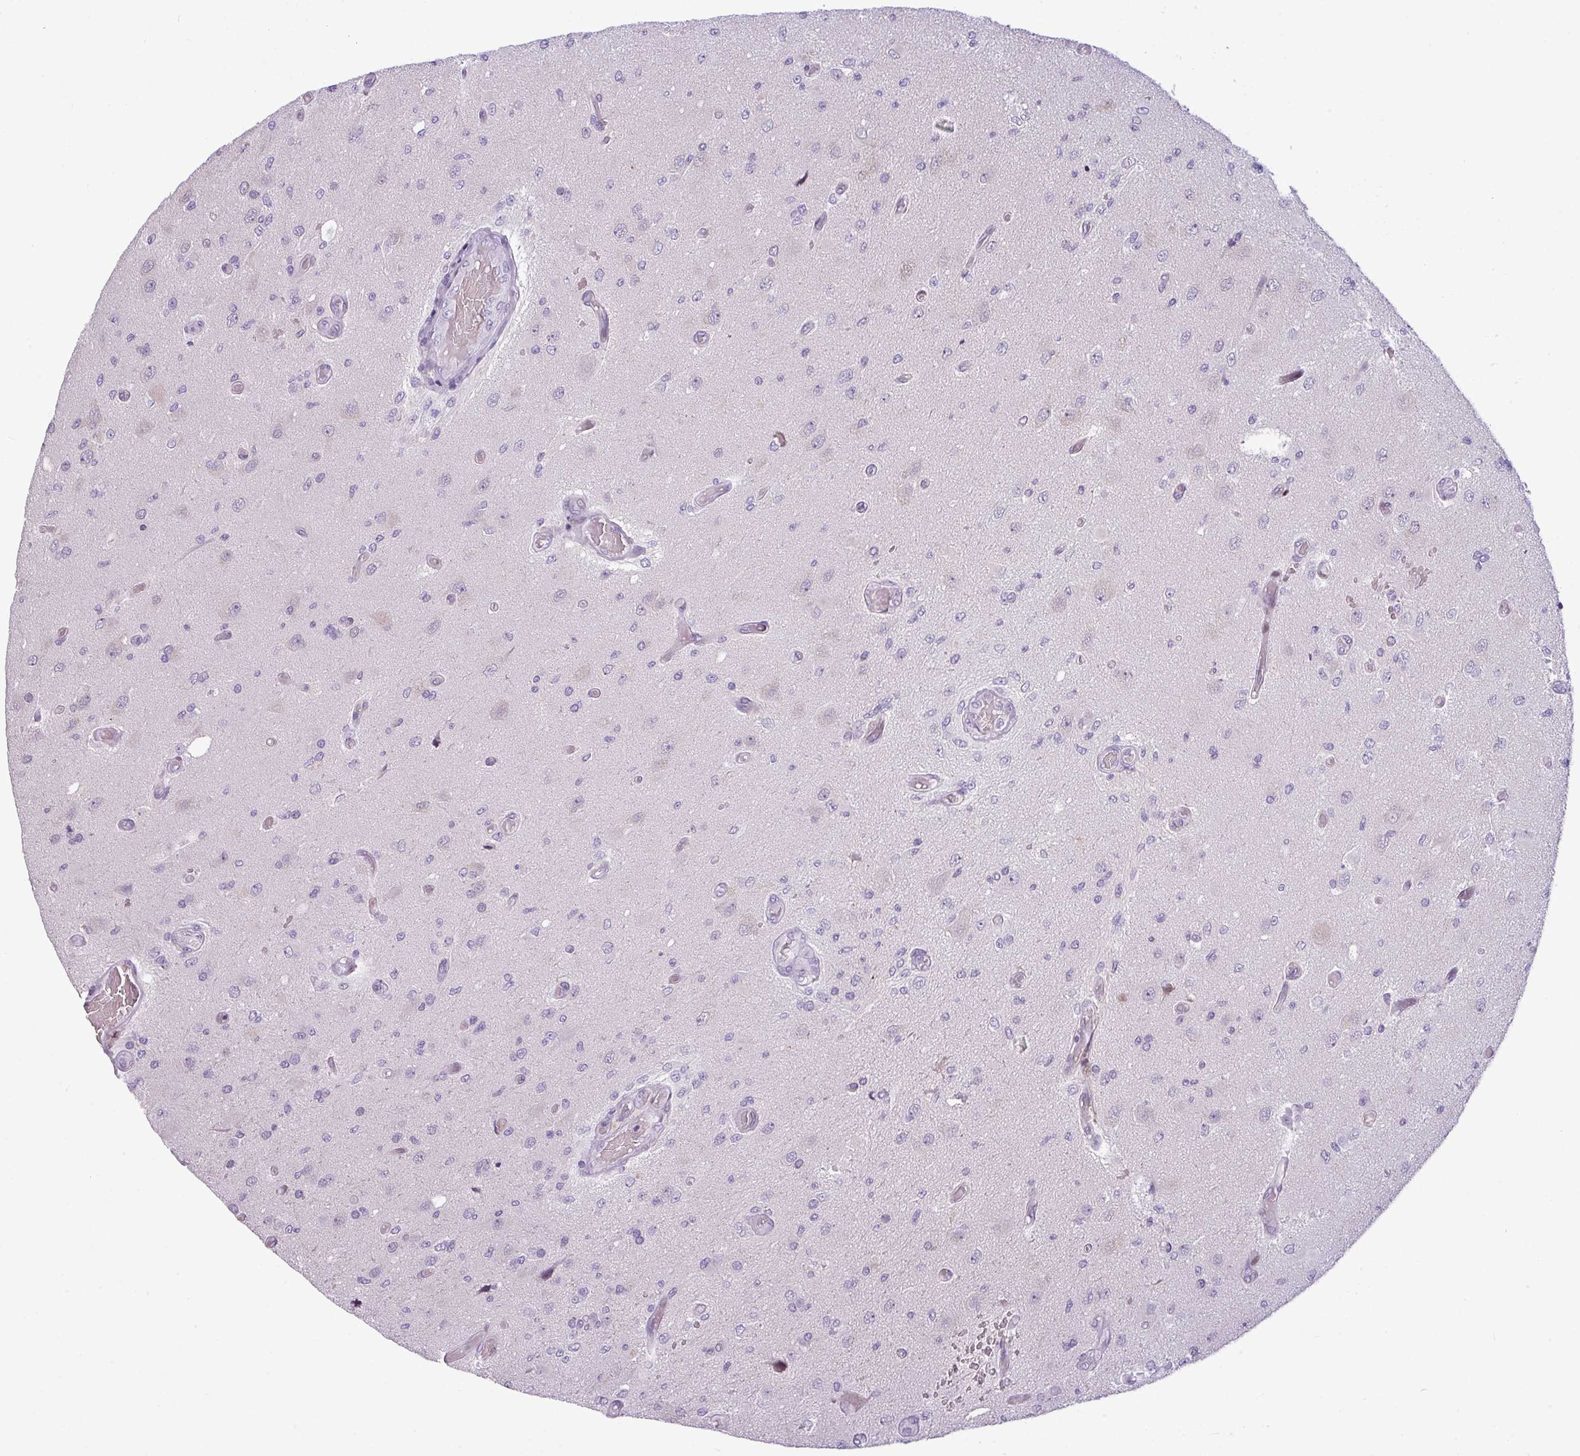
{"staining": {"intensity": "negative", "quantity": "none", "location": "none"}, "tissue": "glioma", "cell_type": "Tumor cells", "image_type": "cancer", "snomed": [{"axis": "morphology", "description": "Normal tissue, NOS"}, {"axis": "morphology", "description": "Glioma, malignant, High grade"}, {"axis": "topography", "description": "Cerebral cortex"}], "caption": "Protein analysis of malignant glioma (high-grade) reveals no significant staining in tumor cells.", "gene": "SLC66A2", "patient": {"sex": "male", "age": 77}}